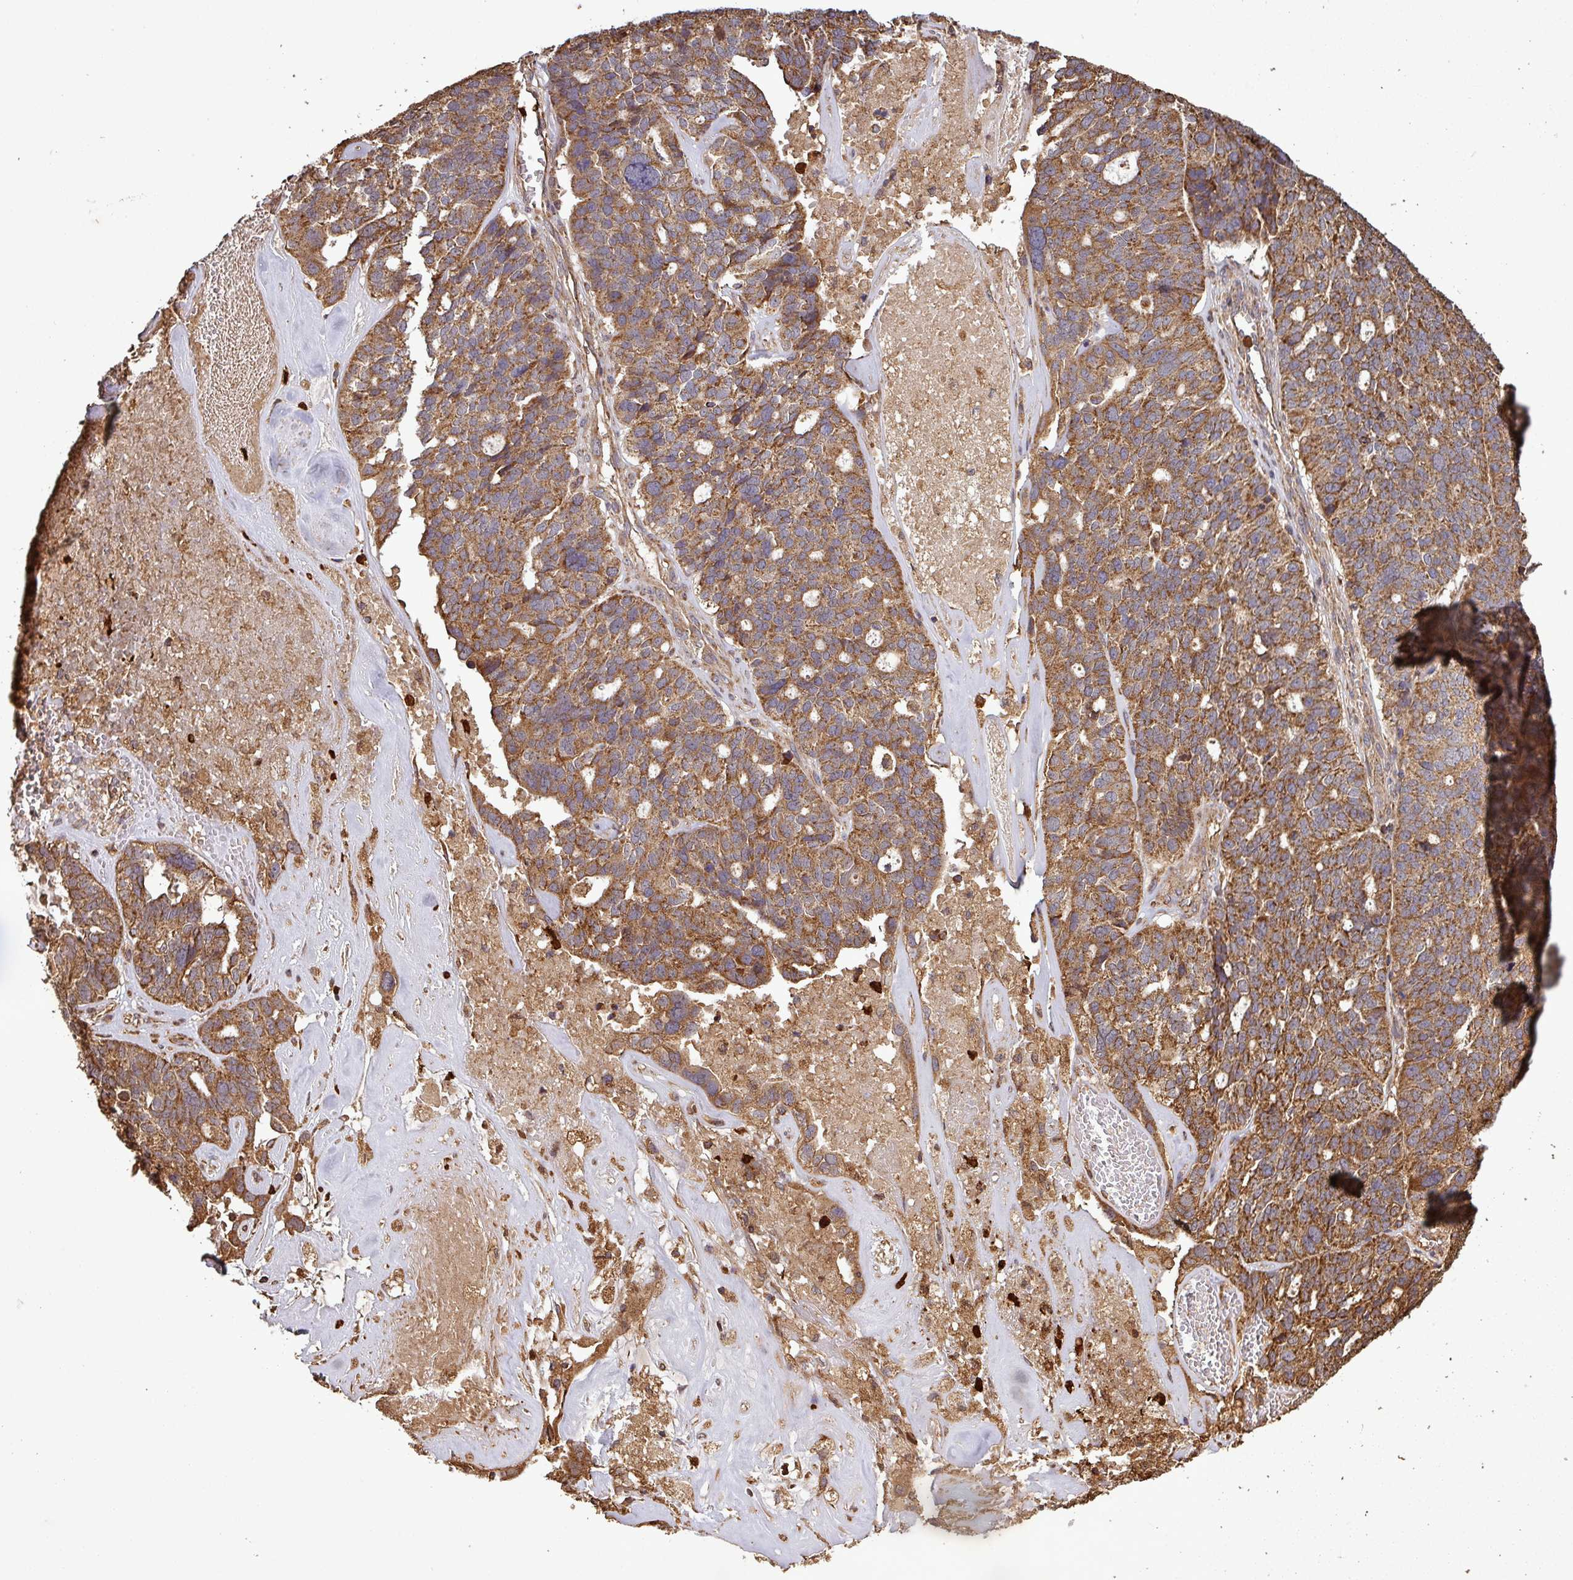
{"staining": {"intensity": "moderate", "quantity": ">75%", "location": "cytoplasmic/membranous"}, "tissue": "ovarian cancer", "cell_type": "Tumor cells", "image_type": "cancer", "snomed": [{"axis": "morphology", "description": "Cystadenocarcinoma, serous, NOS"}, {"axis": "topography", "description": "Ovary"}], "caption": "An image of human ovarian cancer (serous cystadenocarcinoma) stained for a protein shows moderate cytoplasmic/membranous brown staining in tumor cells.", "gene": "PLEKHM1", "patient": {"sex": "female", "age": 59}}